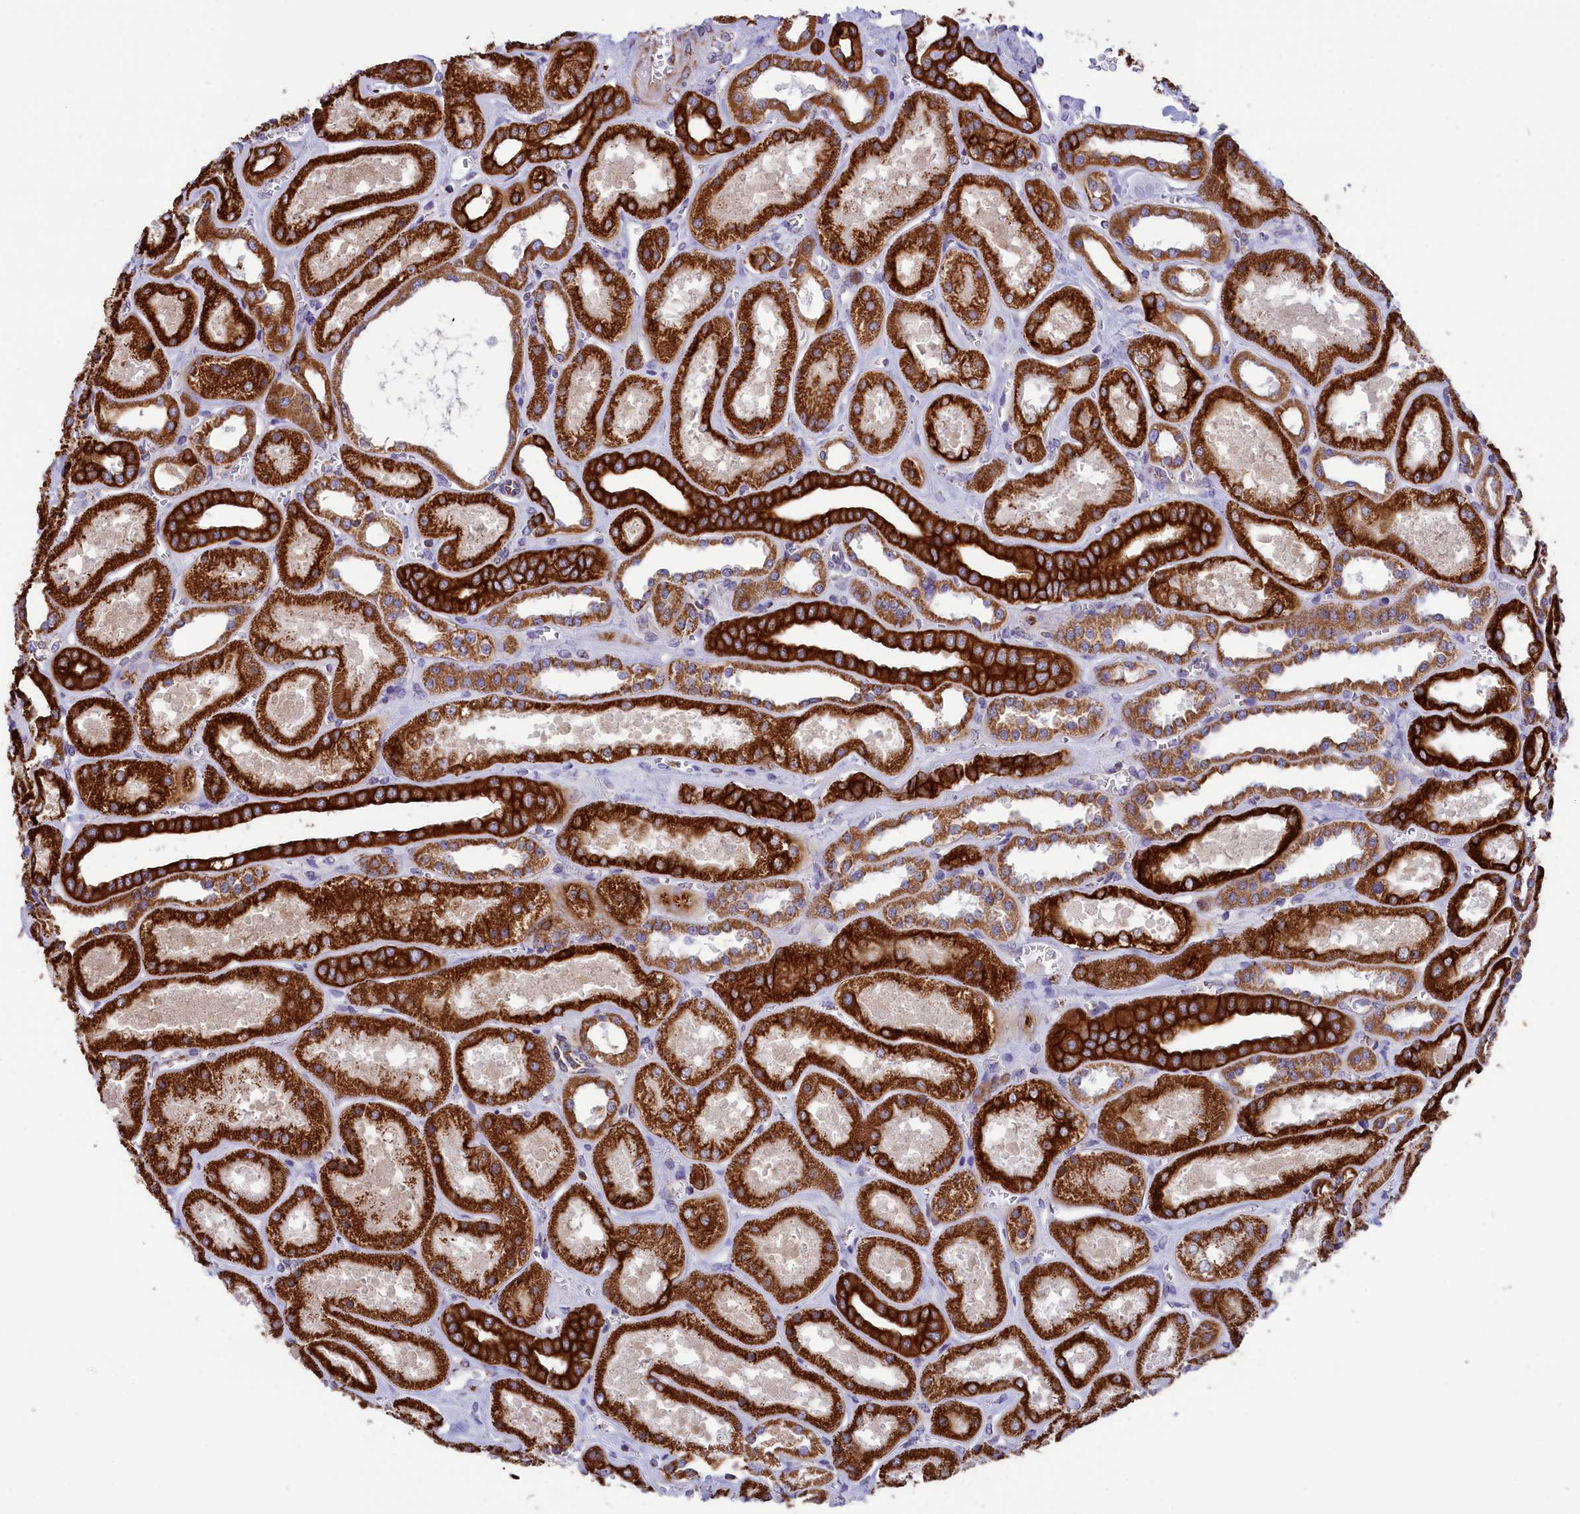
{"staining": {"intensity": "moderate", "quantity": "<25%", "location": "cytoplasmic/membranous"}, "tissue": "kidney", "cell_type": "Cells in glomeruli", "image_type": "normal", "snomed": [{"axis": "morphology", "description": "Normal tissue, NOS"}, {"axis": "morphology", "description": "Adenocarcinoma, NOS"}, {"axis": "topography", "description": "Kidney"}], "caption": "A photomicrograph of human kidney stained for a protein reveals moderate cytoplasmic/membranous brown staining in cells in glomeruli.", "gene": "GATB", "patient": {"sex": "female", "age": 68}}